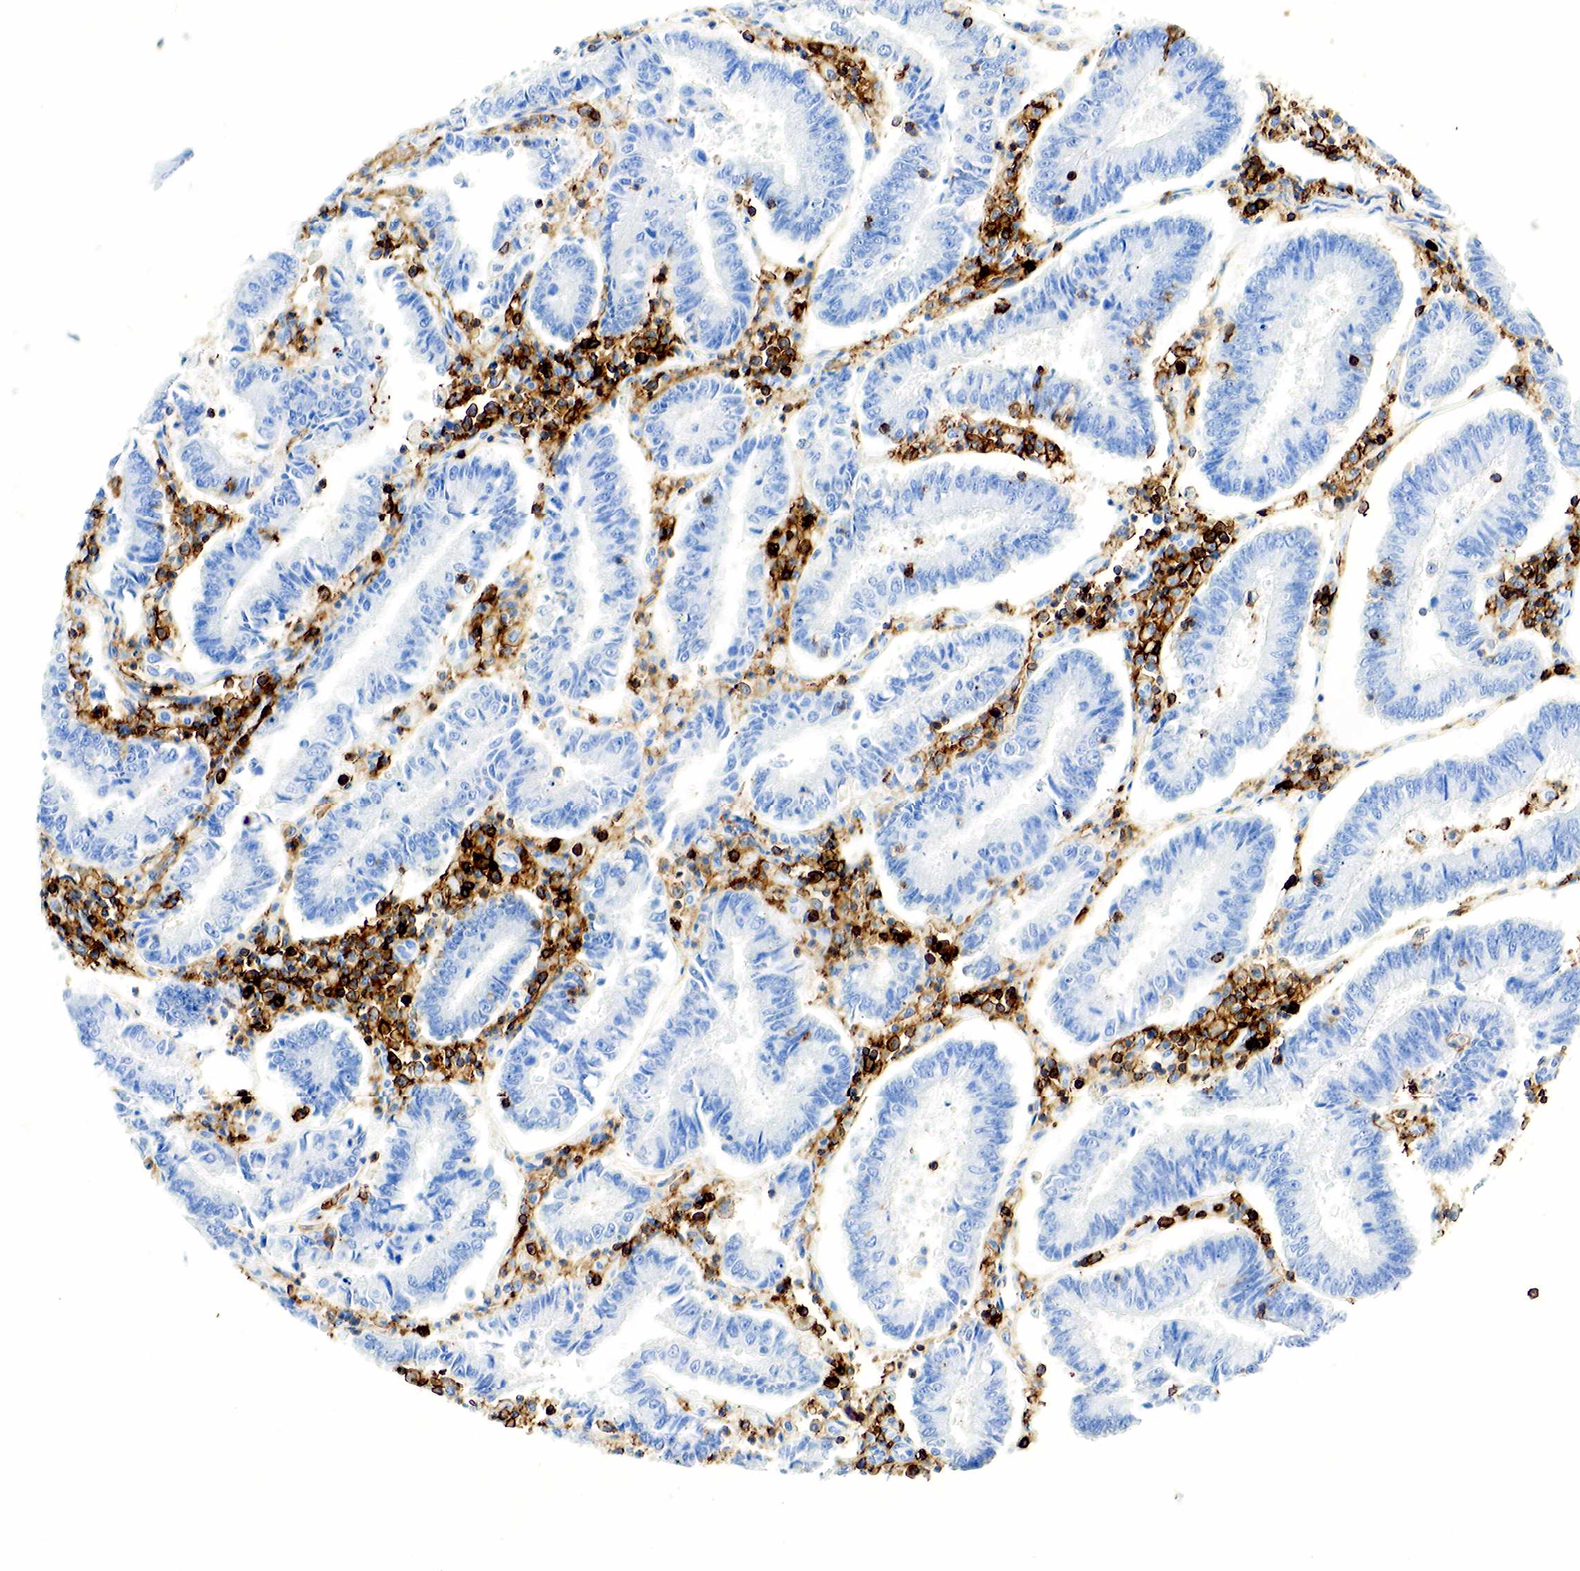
{"staining": {"intensity": "negative", "quantity": "none", "location": "none"}, "tissue": "endometrial cancer", "cell_type": "Tumor cells", "image_type": "cancer", "snomed": [{"axis": "morphology", "description": "Adenocarcinoma, NOS"}, {"axis": "topography", "description": "Endometrium"}], "caption": "Histopathology image shows no protein staining in tumor cells of endometrial cancer (adenocarcinoma) tissue.", "gene": "PTPRC", "patient": {"sex": "female", "age": 75}}